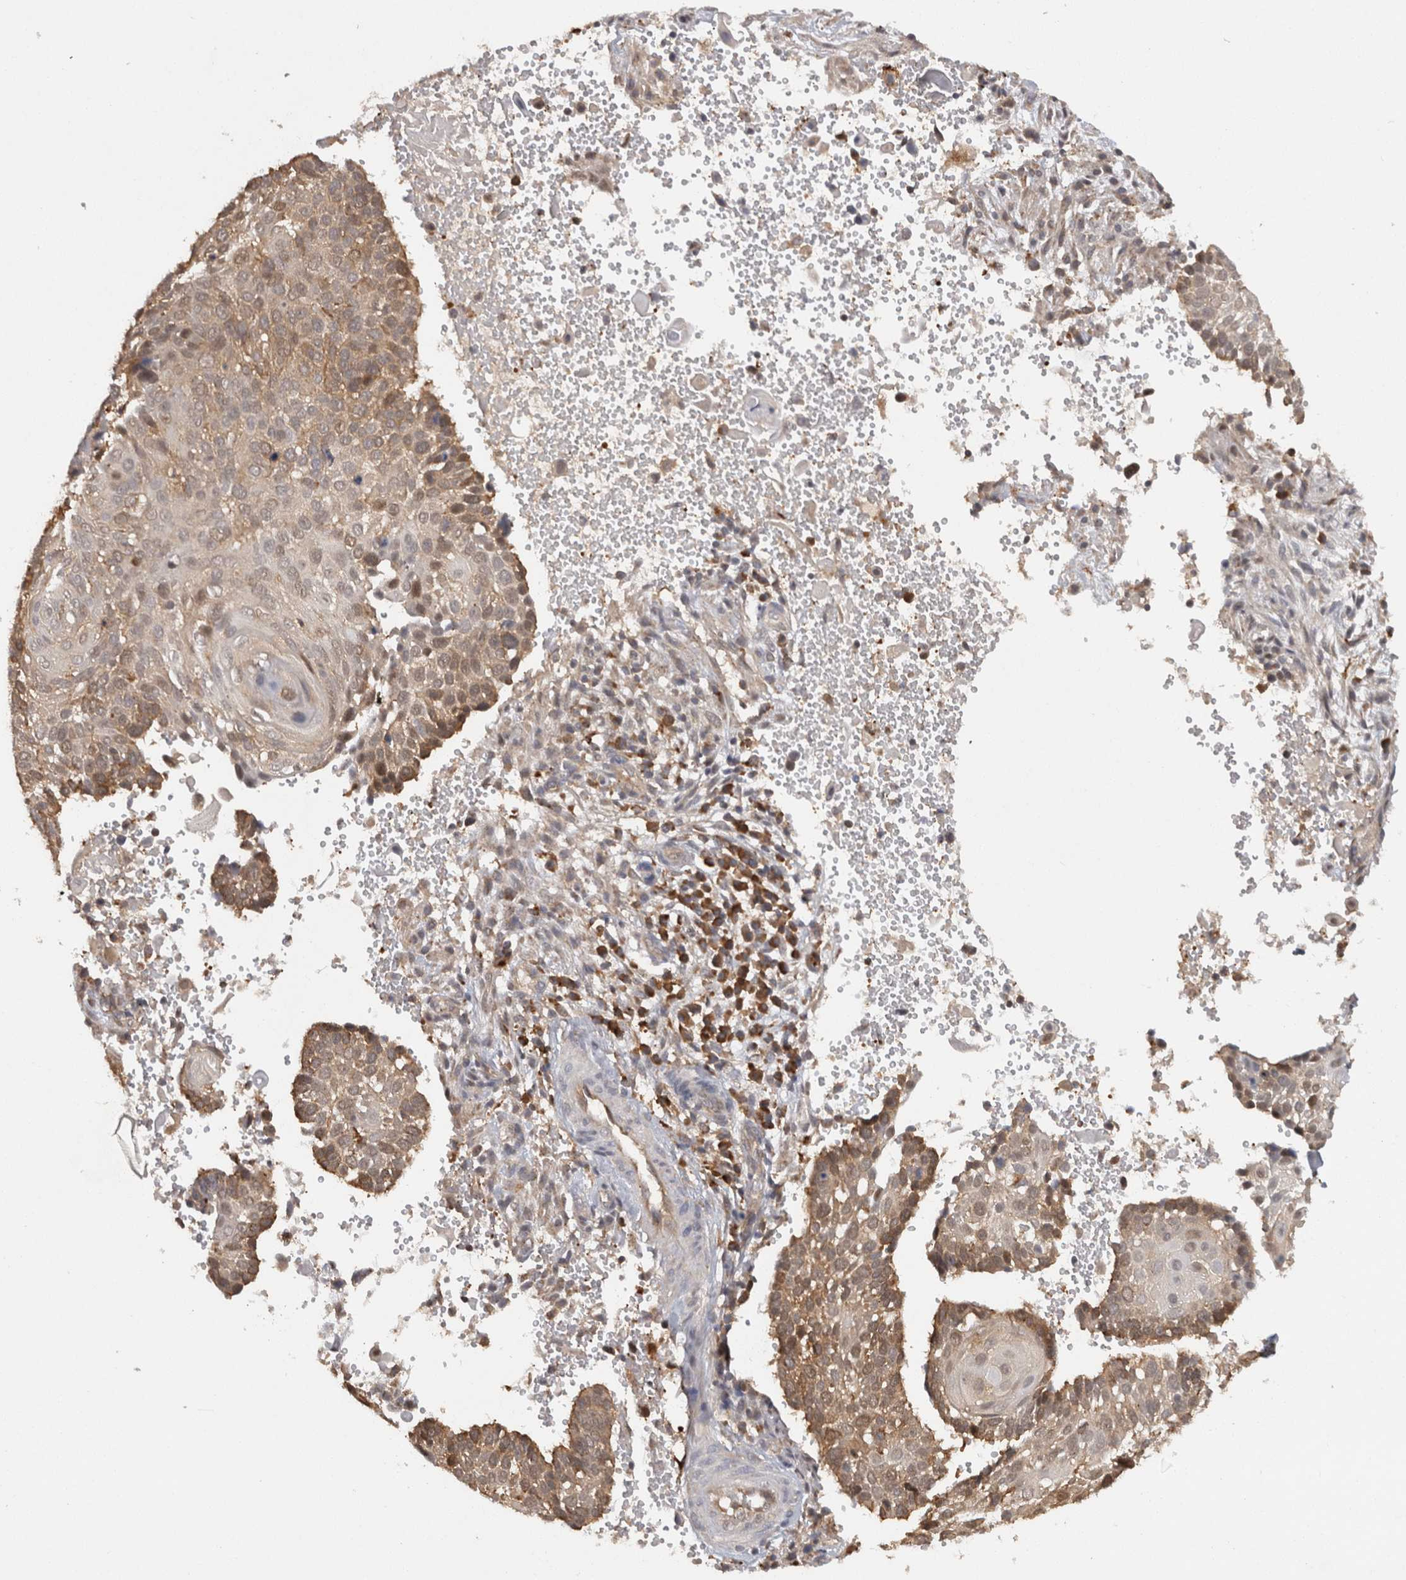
{"staining": {"intensity": "weak", "quantity": "25%-75%", "location": "cytoplasmic/membranous"}, "tissue": "cervical cancer", "cell_type": "Tumor cells", "image_type": "cancer", "snomed": [{"axis": "morphology", "description": "Squamous cell carcinoma, NOS"}, {"axis": "topography", "description": "Cervix"}], "caption": "Cervical cancer (squamous cell carcinoma) tissue shows weak cytoplasmic/membranous expression in about 25%-75% of tumor cells (DAB (3,3'-diaminobenzidine) = brown stain, brightfield microscopy at high magnification).", "gene": "ACAT2", "patient": {"sex": "female", "age": 74}}